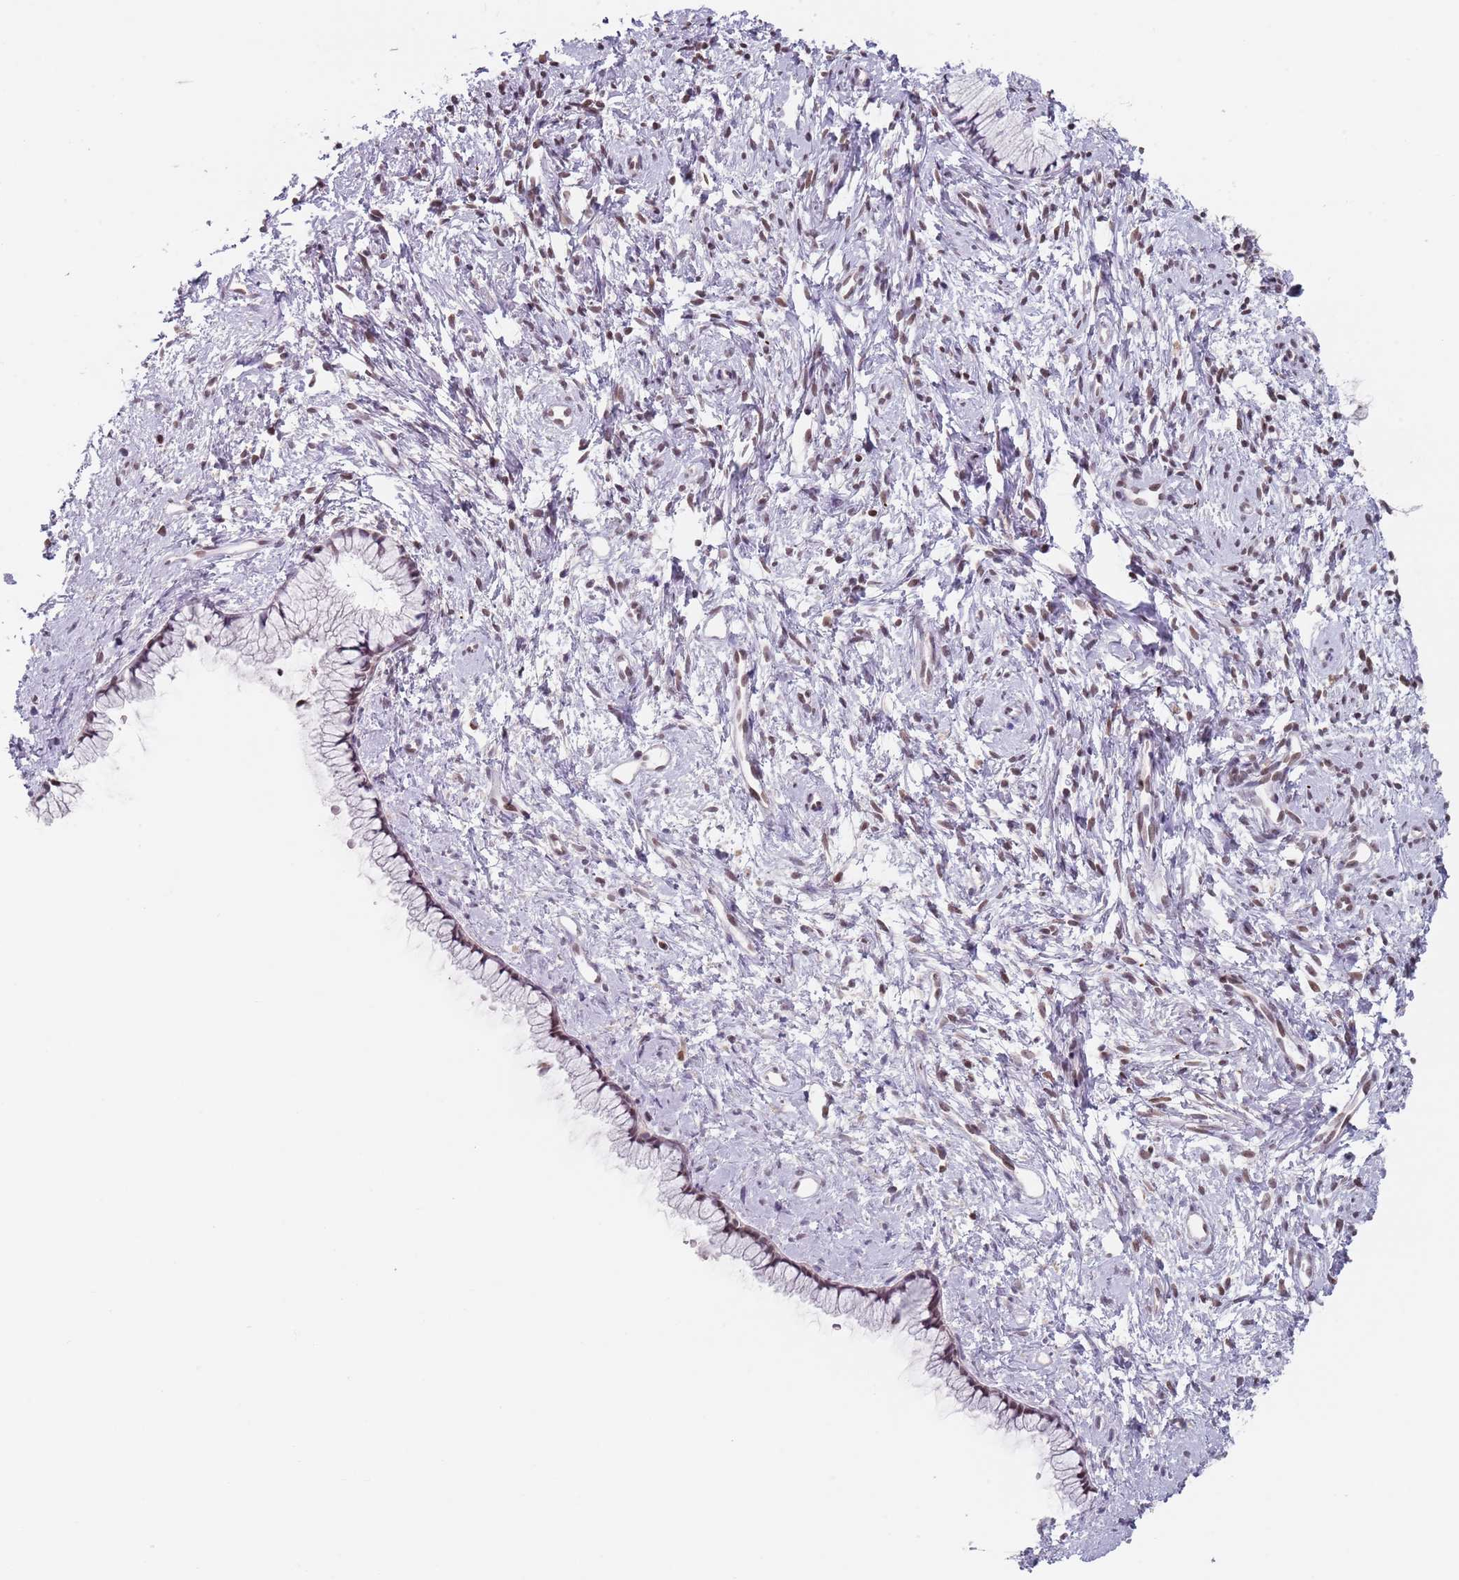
{"staining": {"intensity": "moderate", "quantity": "25%-75%", "location": "nuclear"}, "tissue": "cervix", "cell_type": "Glandular cells", "image_type": "normal", "snomed": [{"axis": "morphology", "description": "Normal tissue, NOS"}, {"axis": "topography", "description": "Cervix"}], "caption": "Immunohistochemistry of normal cervix exhibits medium levels of moderate nuclear expression in approximately 25%-75% of glandular cells.", "gene": "MFSD12", "patient": {"sex": "female", "age": 57}}